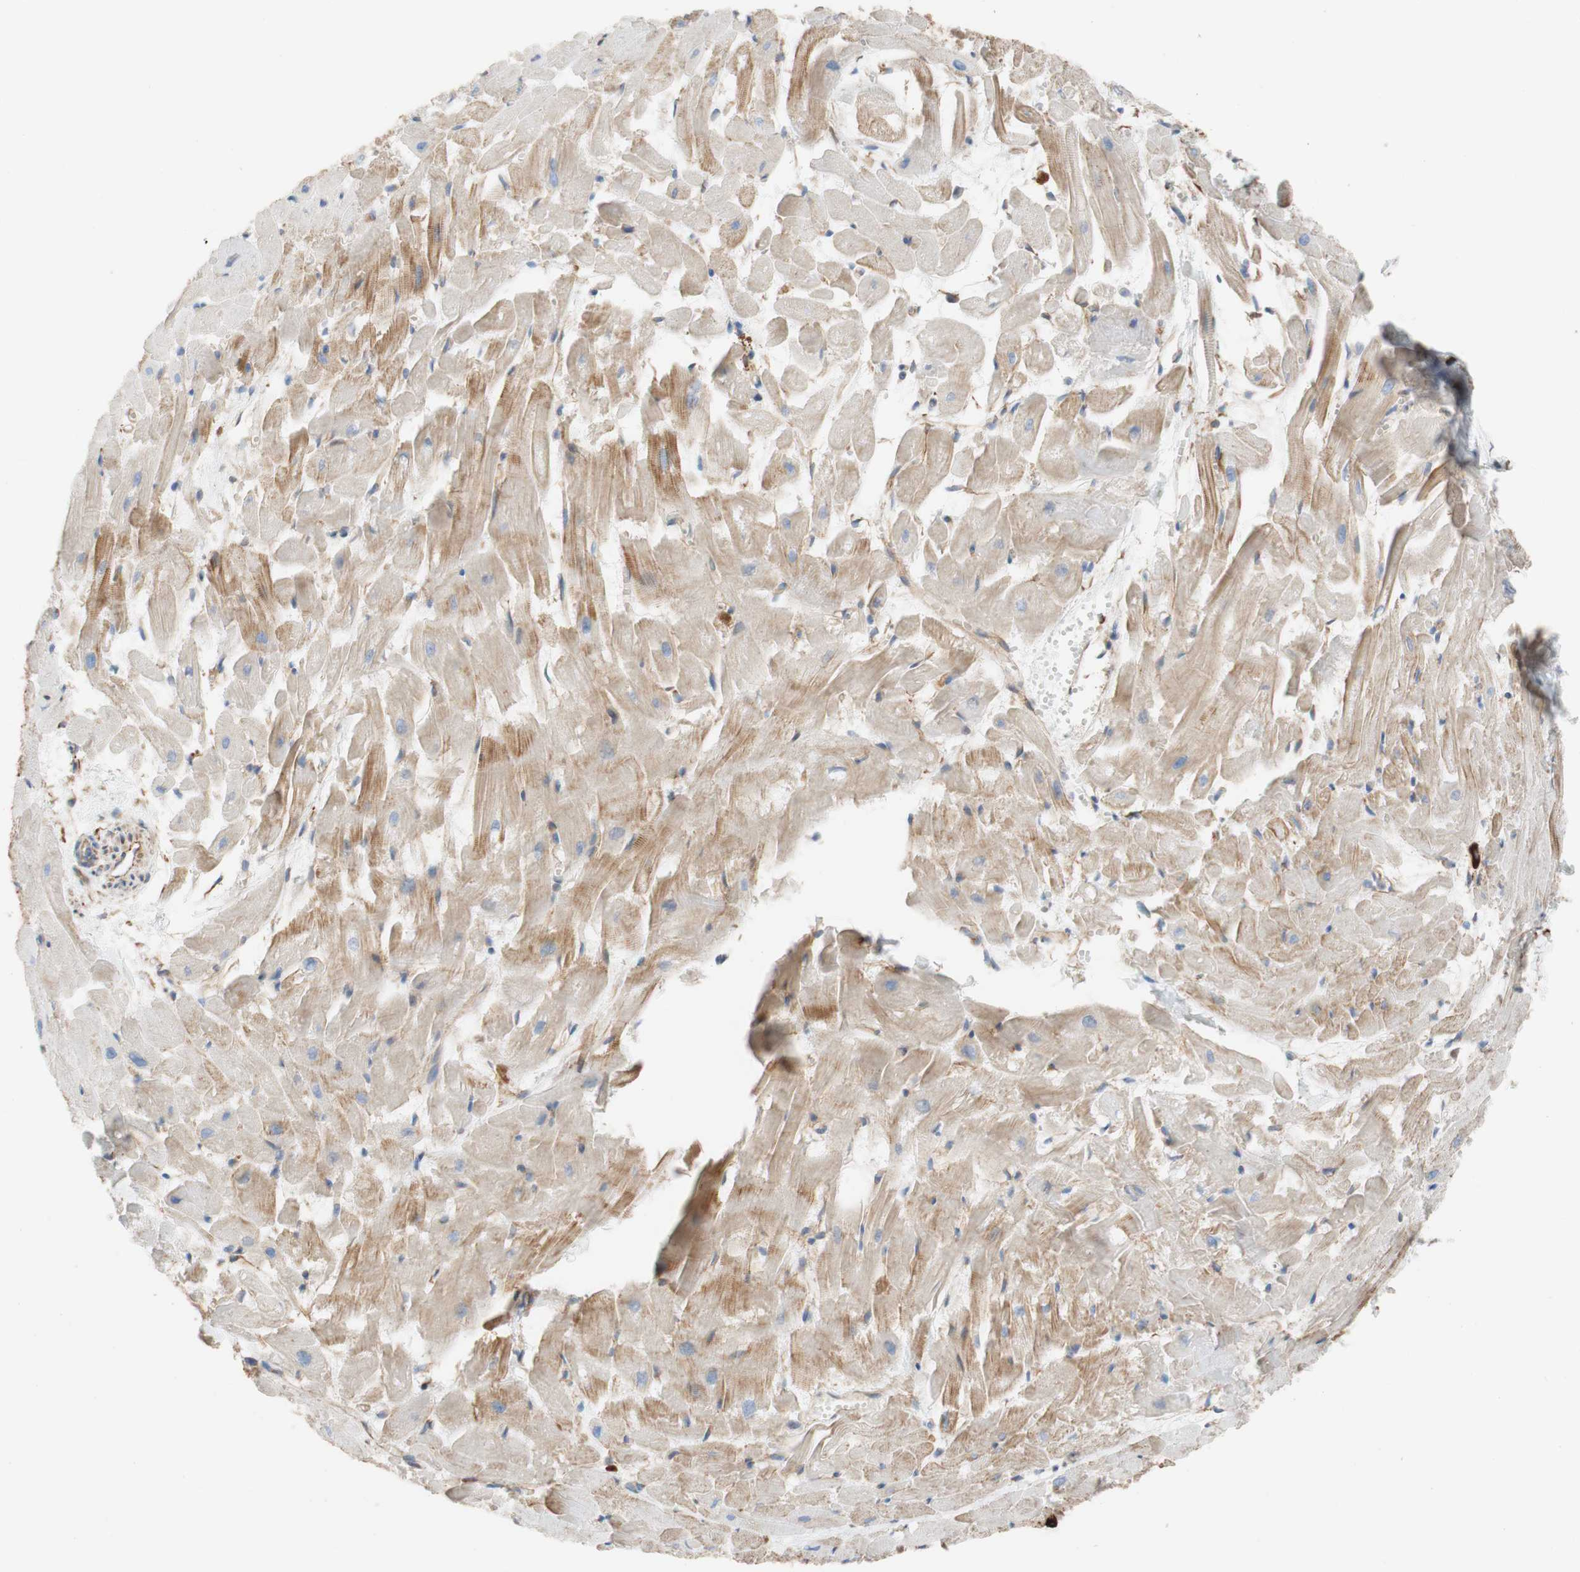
{"staining": {"intensity": "moderate", "quantity": "25%-75%", "location": "cytoplasmic/membranous"}, "tissue": "heart muscle", "cell_type": "Cardiomyocytes", "image_type": "normal", "snomed": [{"axis": "morphology", "description": "Normal tissue, NOS"}, {"axis": "topography", "description": "Heart"}], "caption": "Approximately 25%-75% of cardiomyocytes in normal heart muscle exhibit moderate cytoplasmic/membranous protein expression as visualized by brown immunohistochemical staining.", "gene": "C1orf43", "patient": {"sex": "female", "age": 19}}